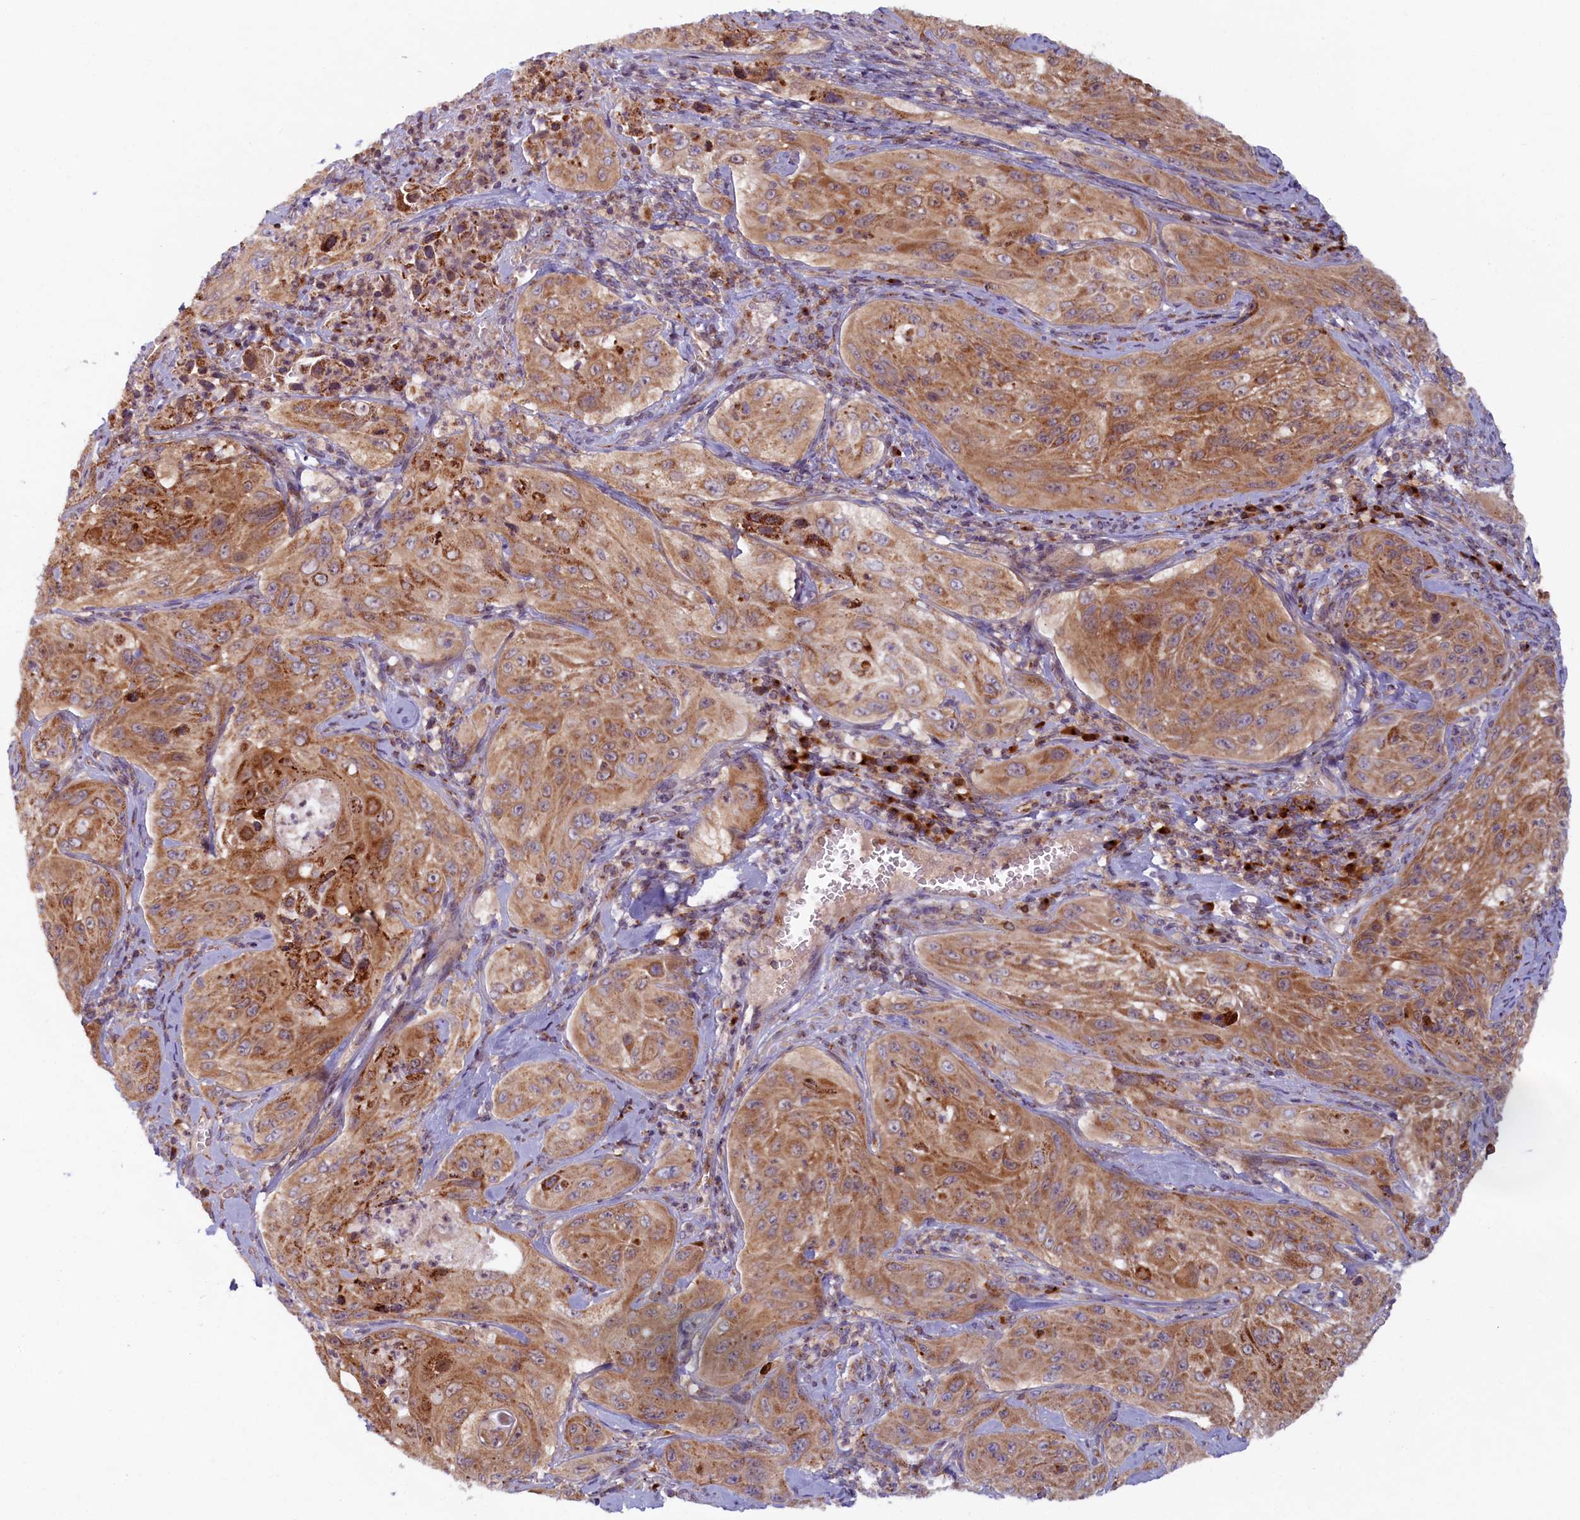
{"staining": {"intensity": "moderate", "quantity": ">75%", "location": "cytoplasmic/membranous"}, "tissue": "cervical cancer", "cell_type": "Tumor cells", "image_type": "cancer", "snomed": [{"axis": "morphology", "description": "Squamous cell carcinoma, NOS"}, {"axis": "topography", "description": "Cervix"}], "caption": "Cervical cancer (squamous cell carcinoma) stained with a protein marker shows moderate staining in tumor cells.", "gene": "BLVRB", "patient": {"sex": "female", "age": 42}}